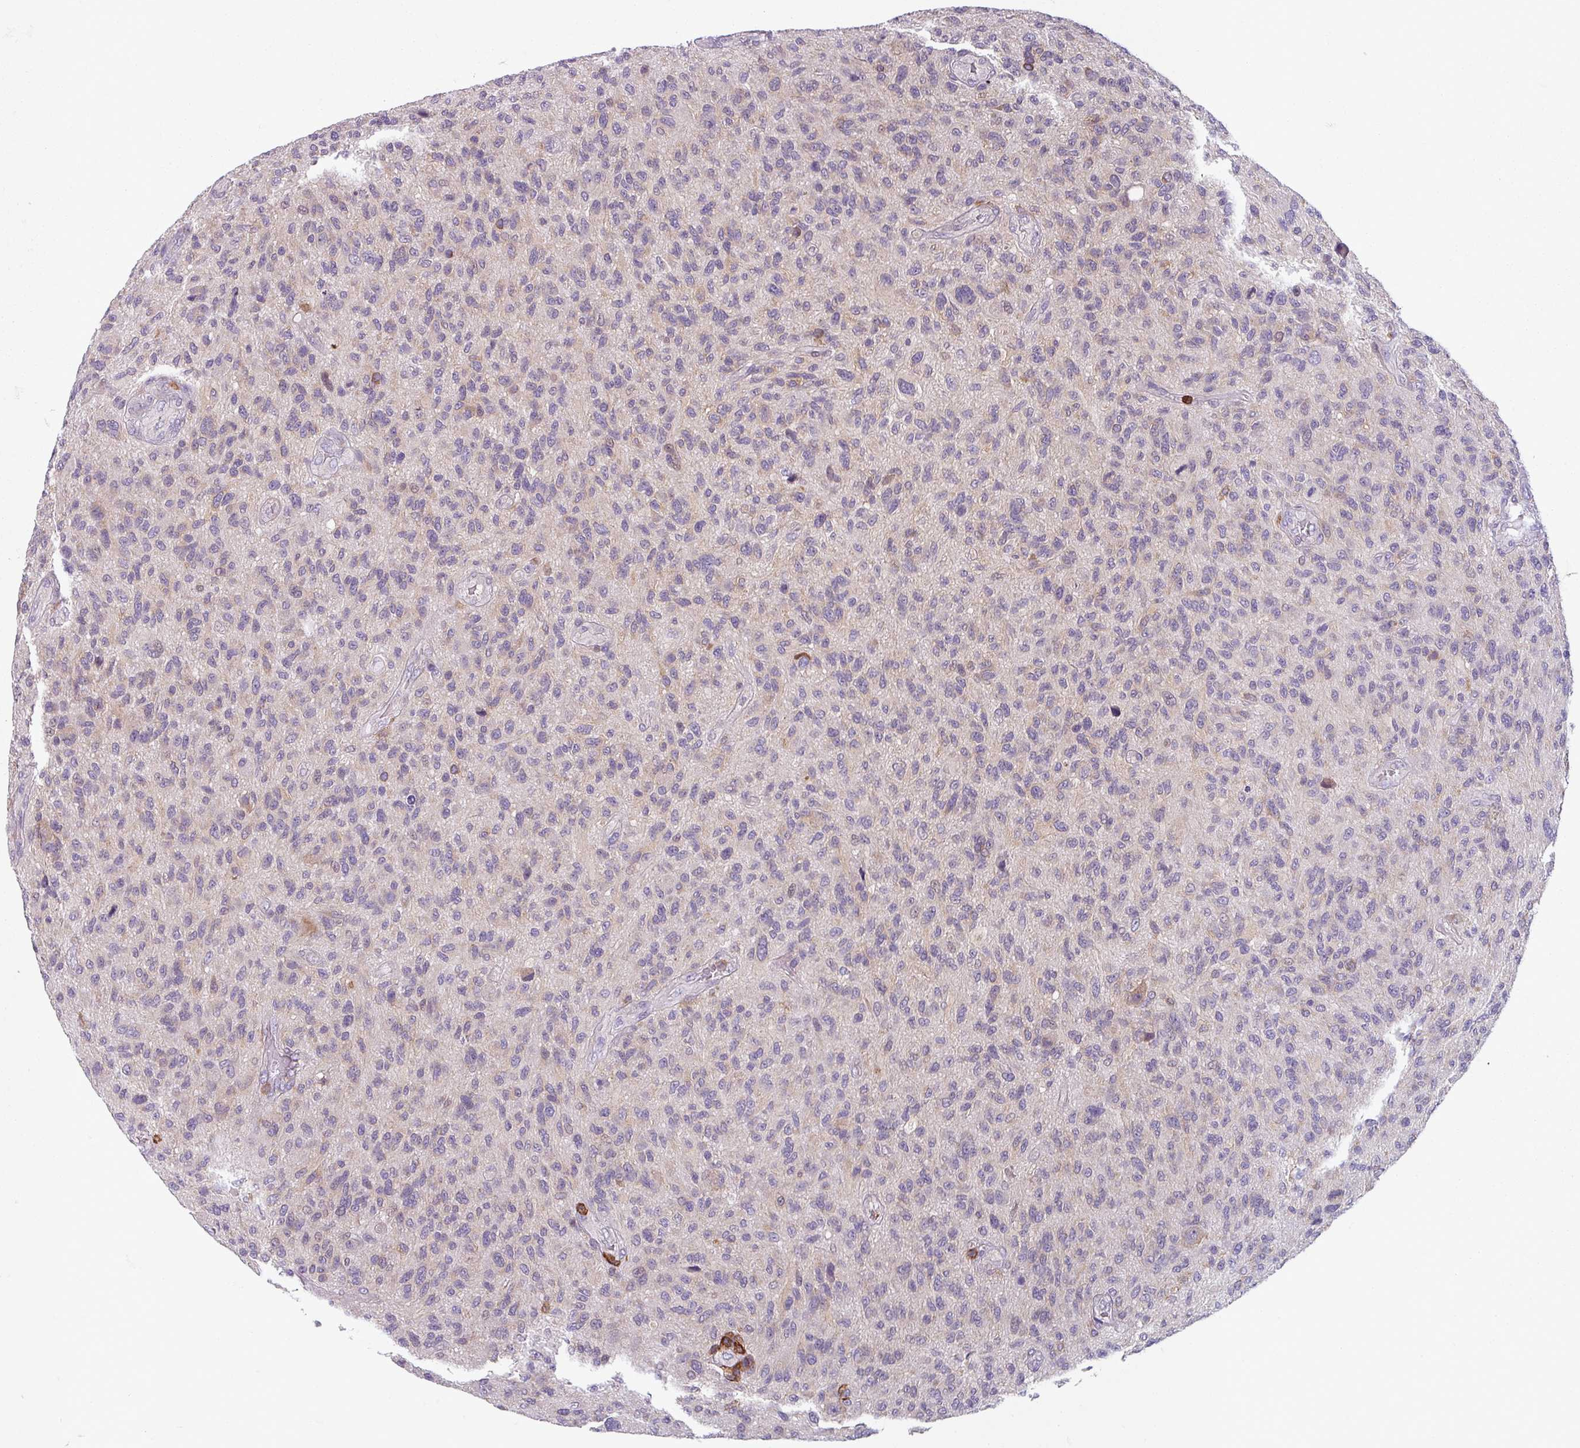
{"staining": {"intensity": "weak", "quantity": "<25%", "location": "cytoplasmic/membranous"}, "tissue": "glioma", "cell_type": "Tumor cells", "image_type": "cancer", "snomed": [{"axis": "morphology", "description": "Glioma, malignant, High grade"}, {"axis": "topography", "description": "Brain"}], "caption": "This is an IHC photomicrograph of human malignant glioma (high-grade). There is no expression in tumor cells.", "gene": "NEDD9", "patient": {"sex": "male", "age": 47}}